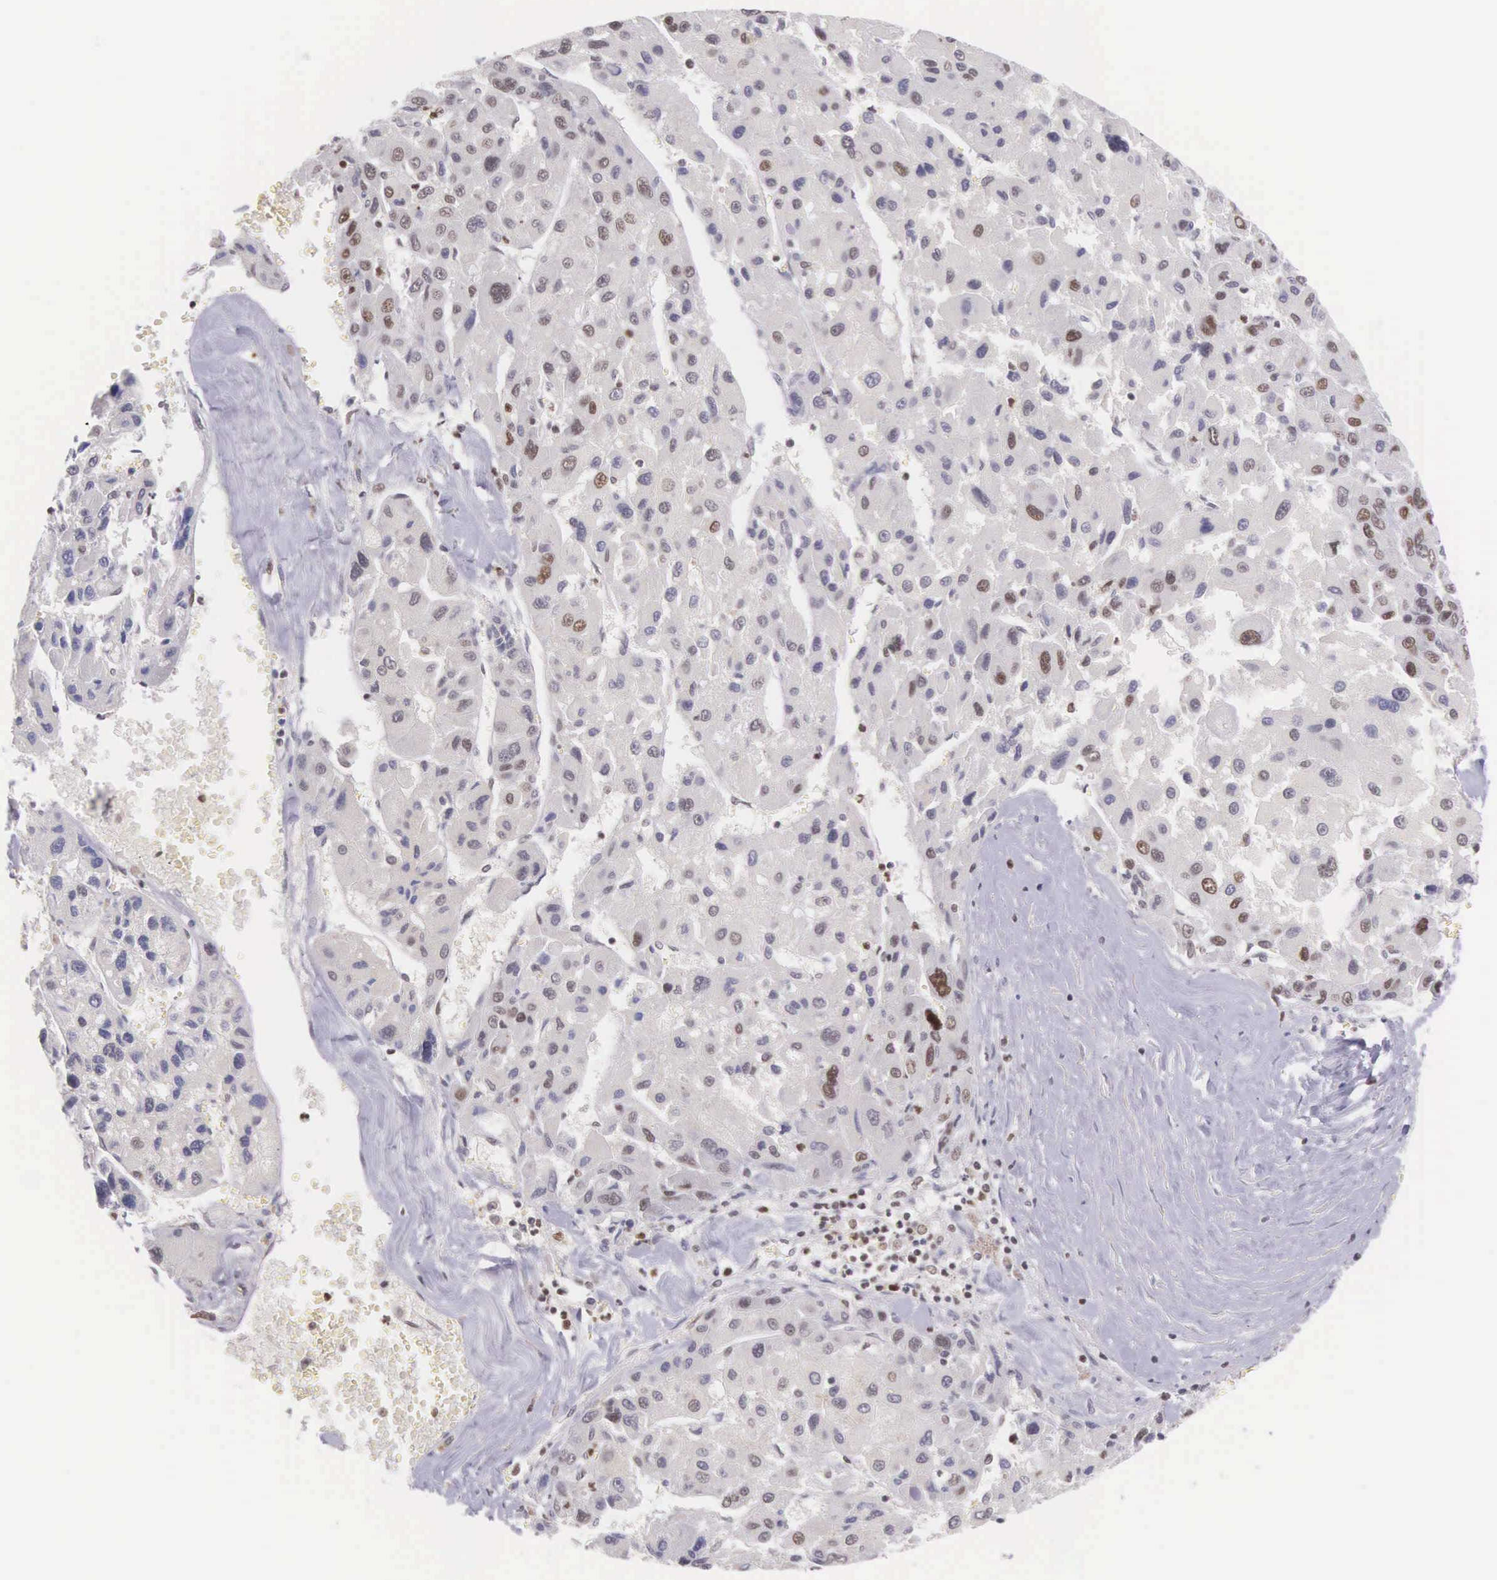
{"staining": {"intensity": "moderate", "quantity": "25%-75%", "location": "nuclear"}, "tissue": "liver cancer", "cell_type": "Tumor cells", "image_type": "cancer", "snomed": [{"axis": "morphology", "description": "Carcinoma, Hepatocellular, NOS"}, {"axis": "topography", "description": "Liver"}], "caption": "IHC histopathology image of neoplastic tissue: hepatocellular carcinoma (liver) stained using immunohistochemistry (IHC) shows medium levels of moderate protein expression localized specifically in the nuclear of tumor cells, appearing as a nuclear brown color.", "gene": "VRK1", "patient": {"sex": "male", "age": 64}}